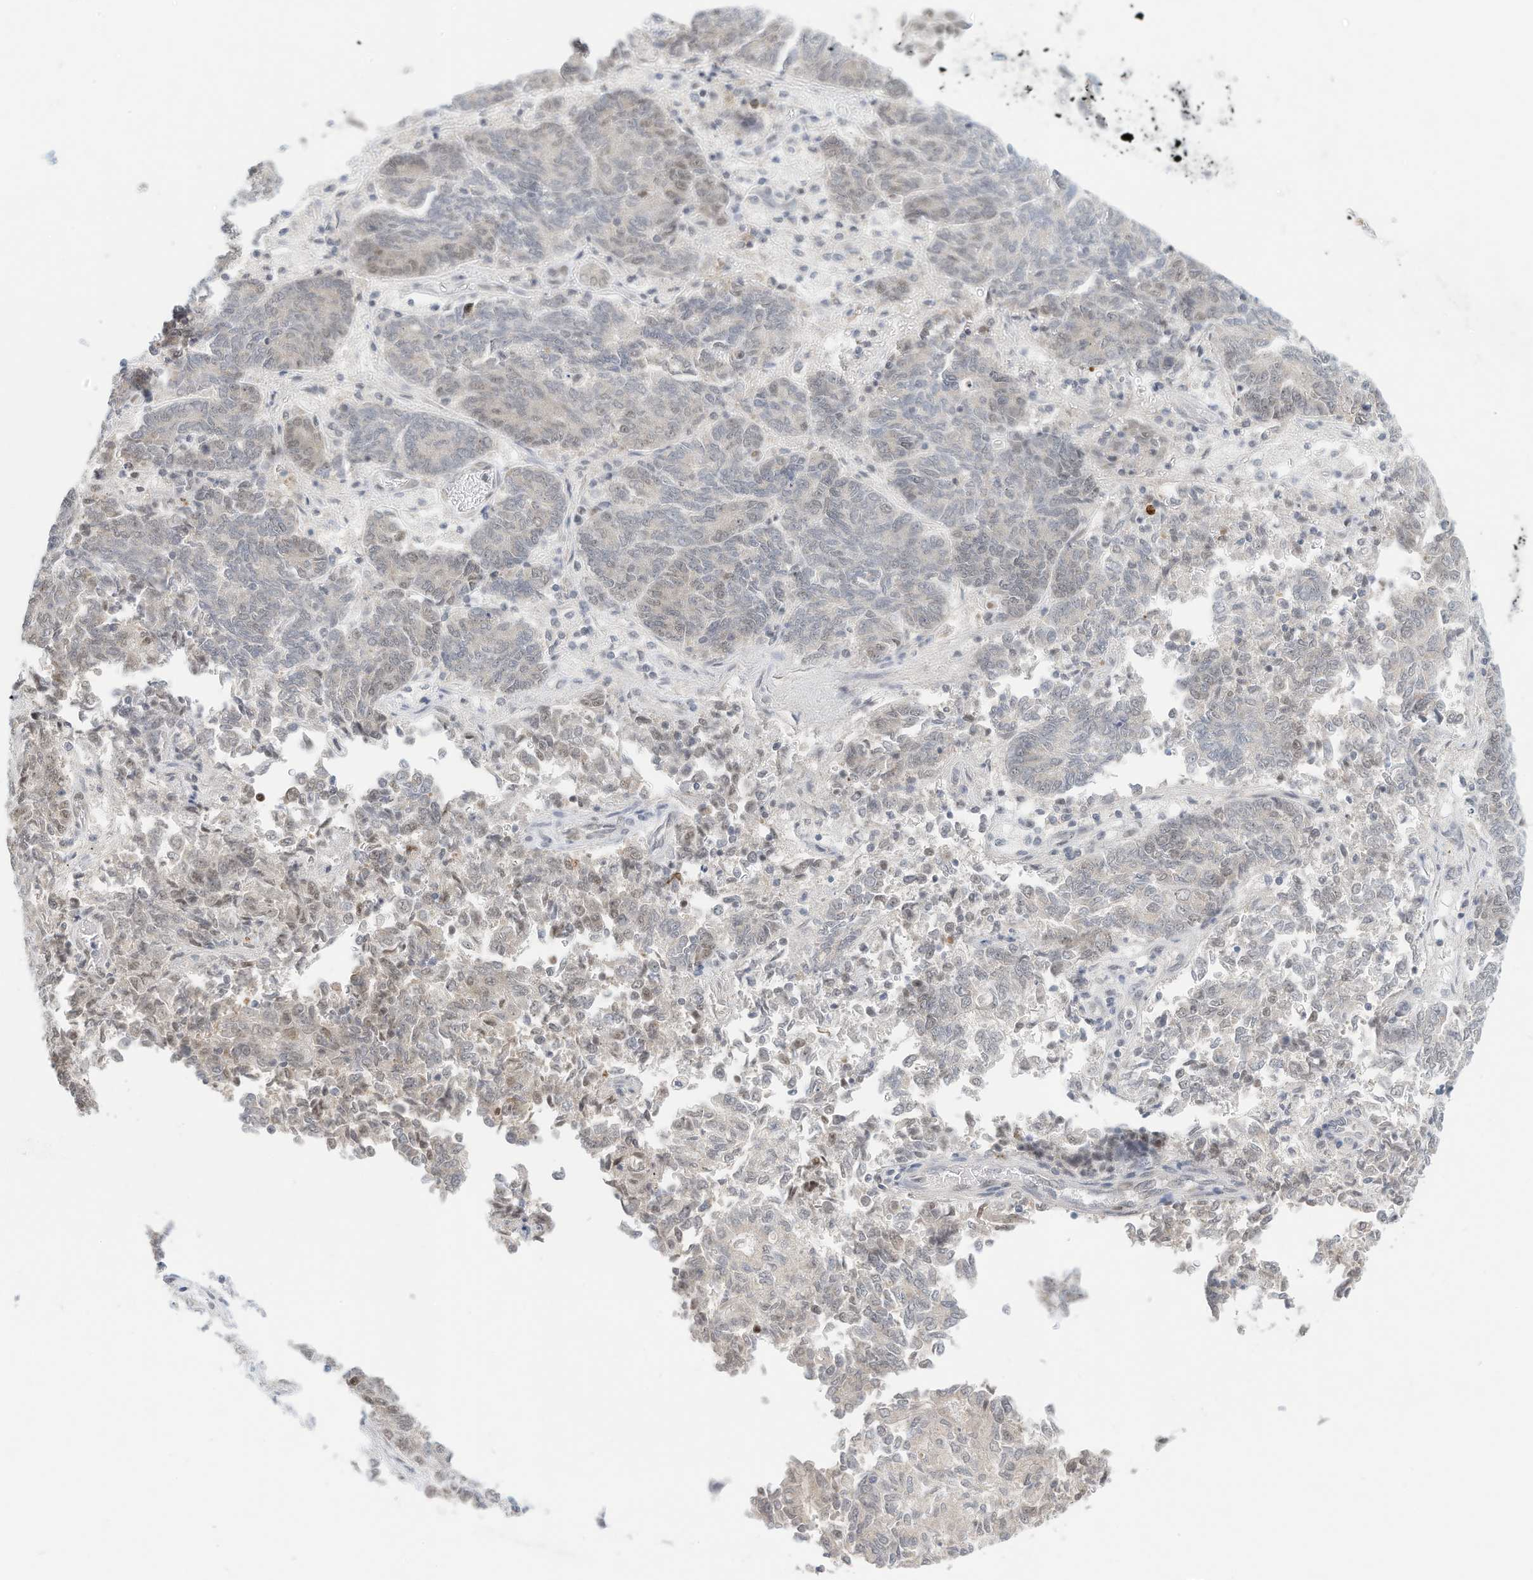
{"staining": {"intensity": "moderate", "quantity": "<25%", "location": "nuclear"}, "tissue": "endometrial cancer", "cell_type": "Tumor cells", "image_type": "cancer", "snomed": [{"axis": "morphology", "description": "Adenocarcinoma, NOS"}, {"axis": "topography", "description": "Endometrium"}], "caption": "This histopathology image exhibits adenocarcinoma (endometrial) stained with immunohistochemistry (IHC) to label a protein in brown. The nuclear of tumor cells show moderate positivity for the protein. Nuclei are counter-stained blue.", "gene": "OGT", "patient": {"sex": "female", "age": 80}}